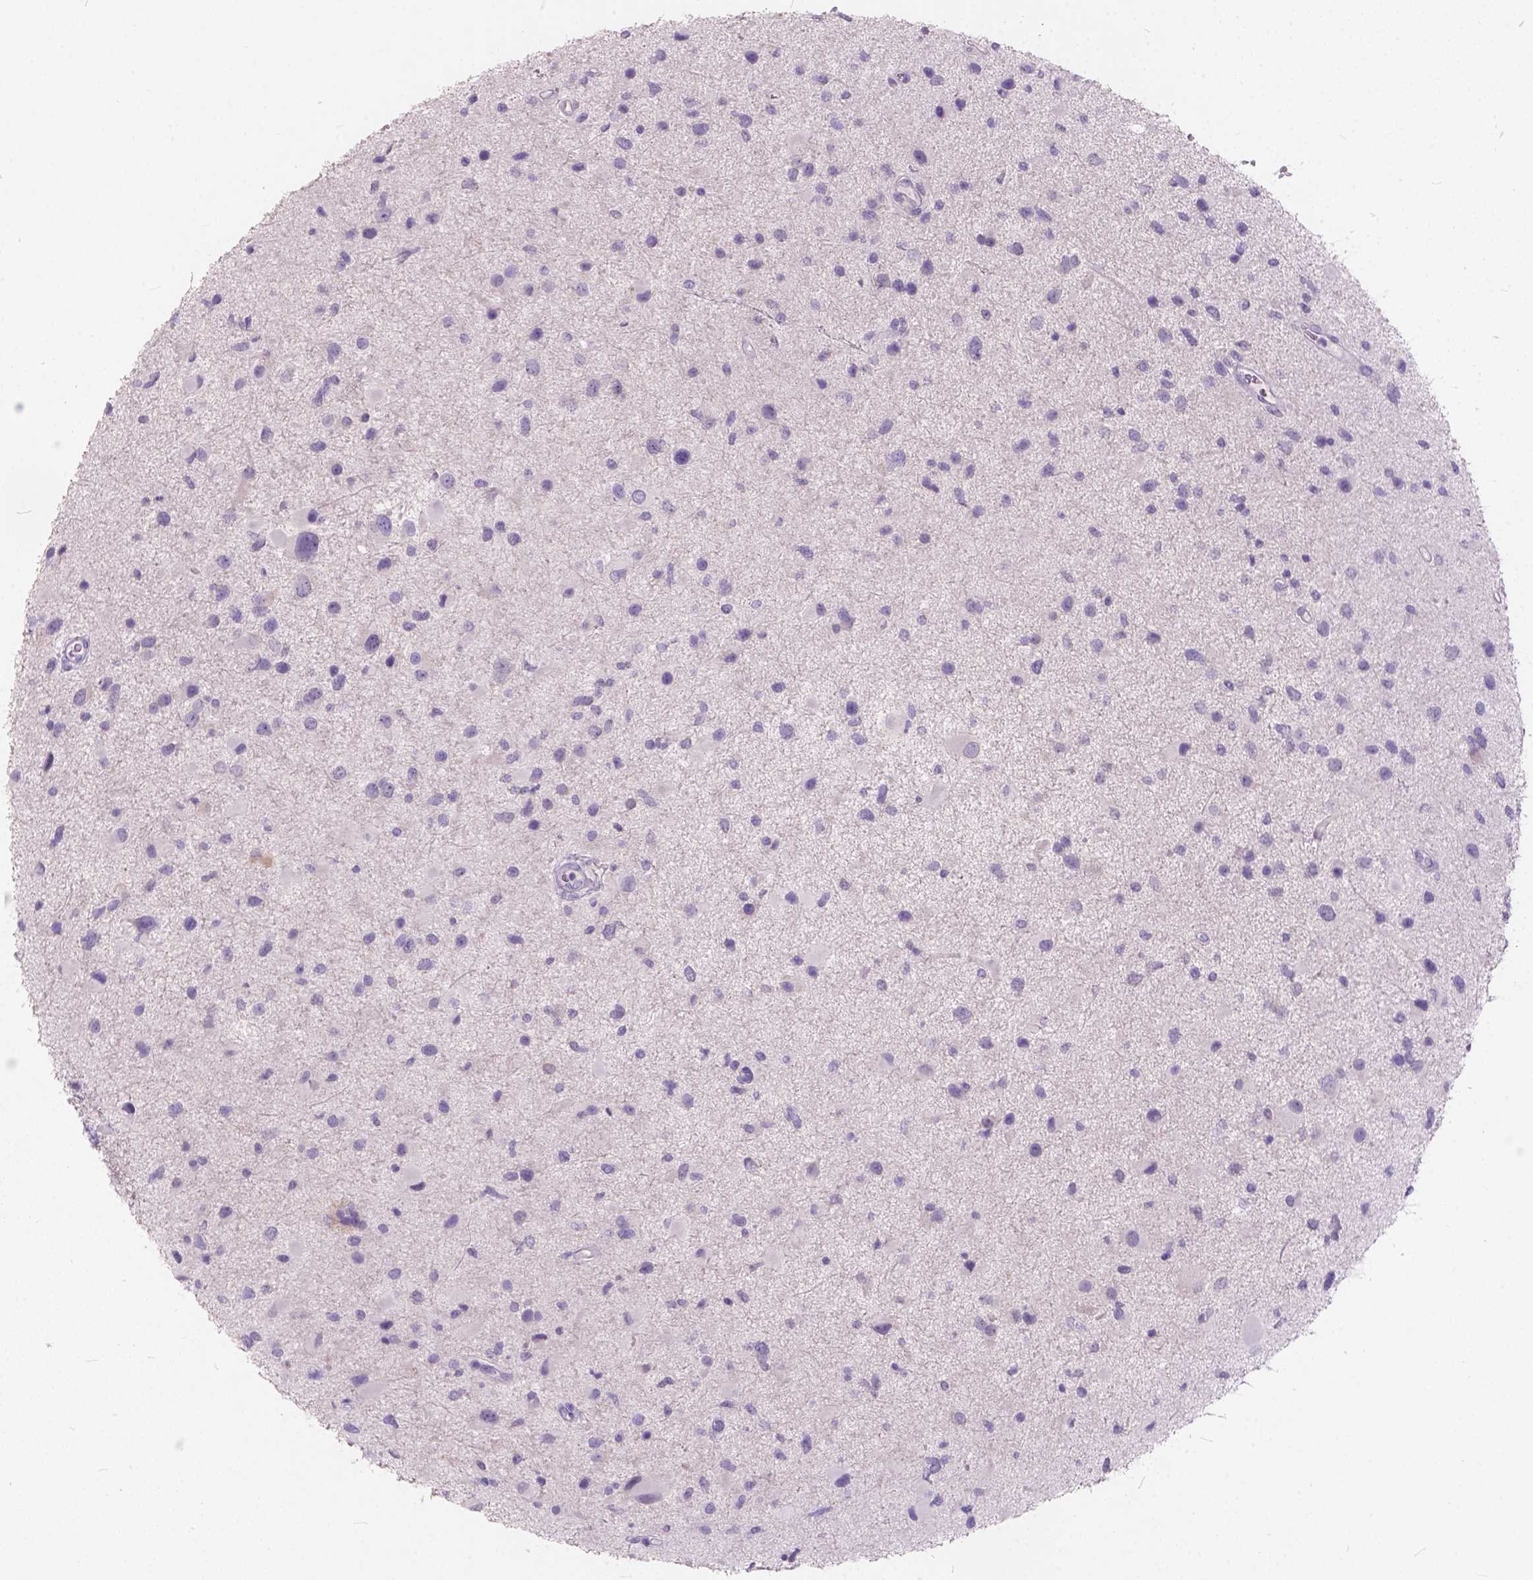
{"staining": {"intensity": "negative", "quantity": "none", "location": "none"}, "tissue": "glioma", "cell_type": "Tumor cells", "image_type": "cancer", "snomed": [{"axis": "morphology", "description": "Glioma, malignant, Low grade"}, {"axis": "topography", "description": "Brain"}], "caption": "IHC histopathology image of neoplastic tissue: glioma stained with DAB exhibits no significant protein positivity in tumor cells. (Brightfield microscopy of DAB (3,3'-diaminobenzidine) immunohistochemistry (IHC) at high magnification).", "gene": "PEX11G", "patient": {"sex": "female", "age": 32}}